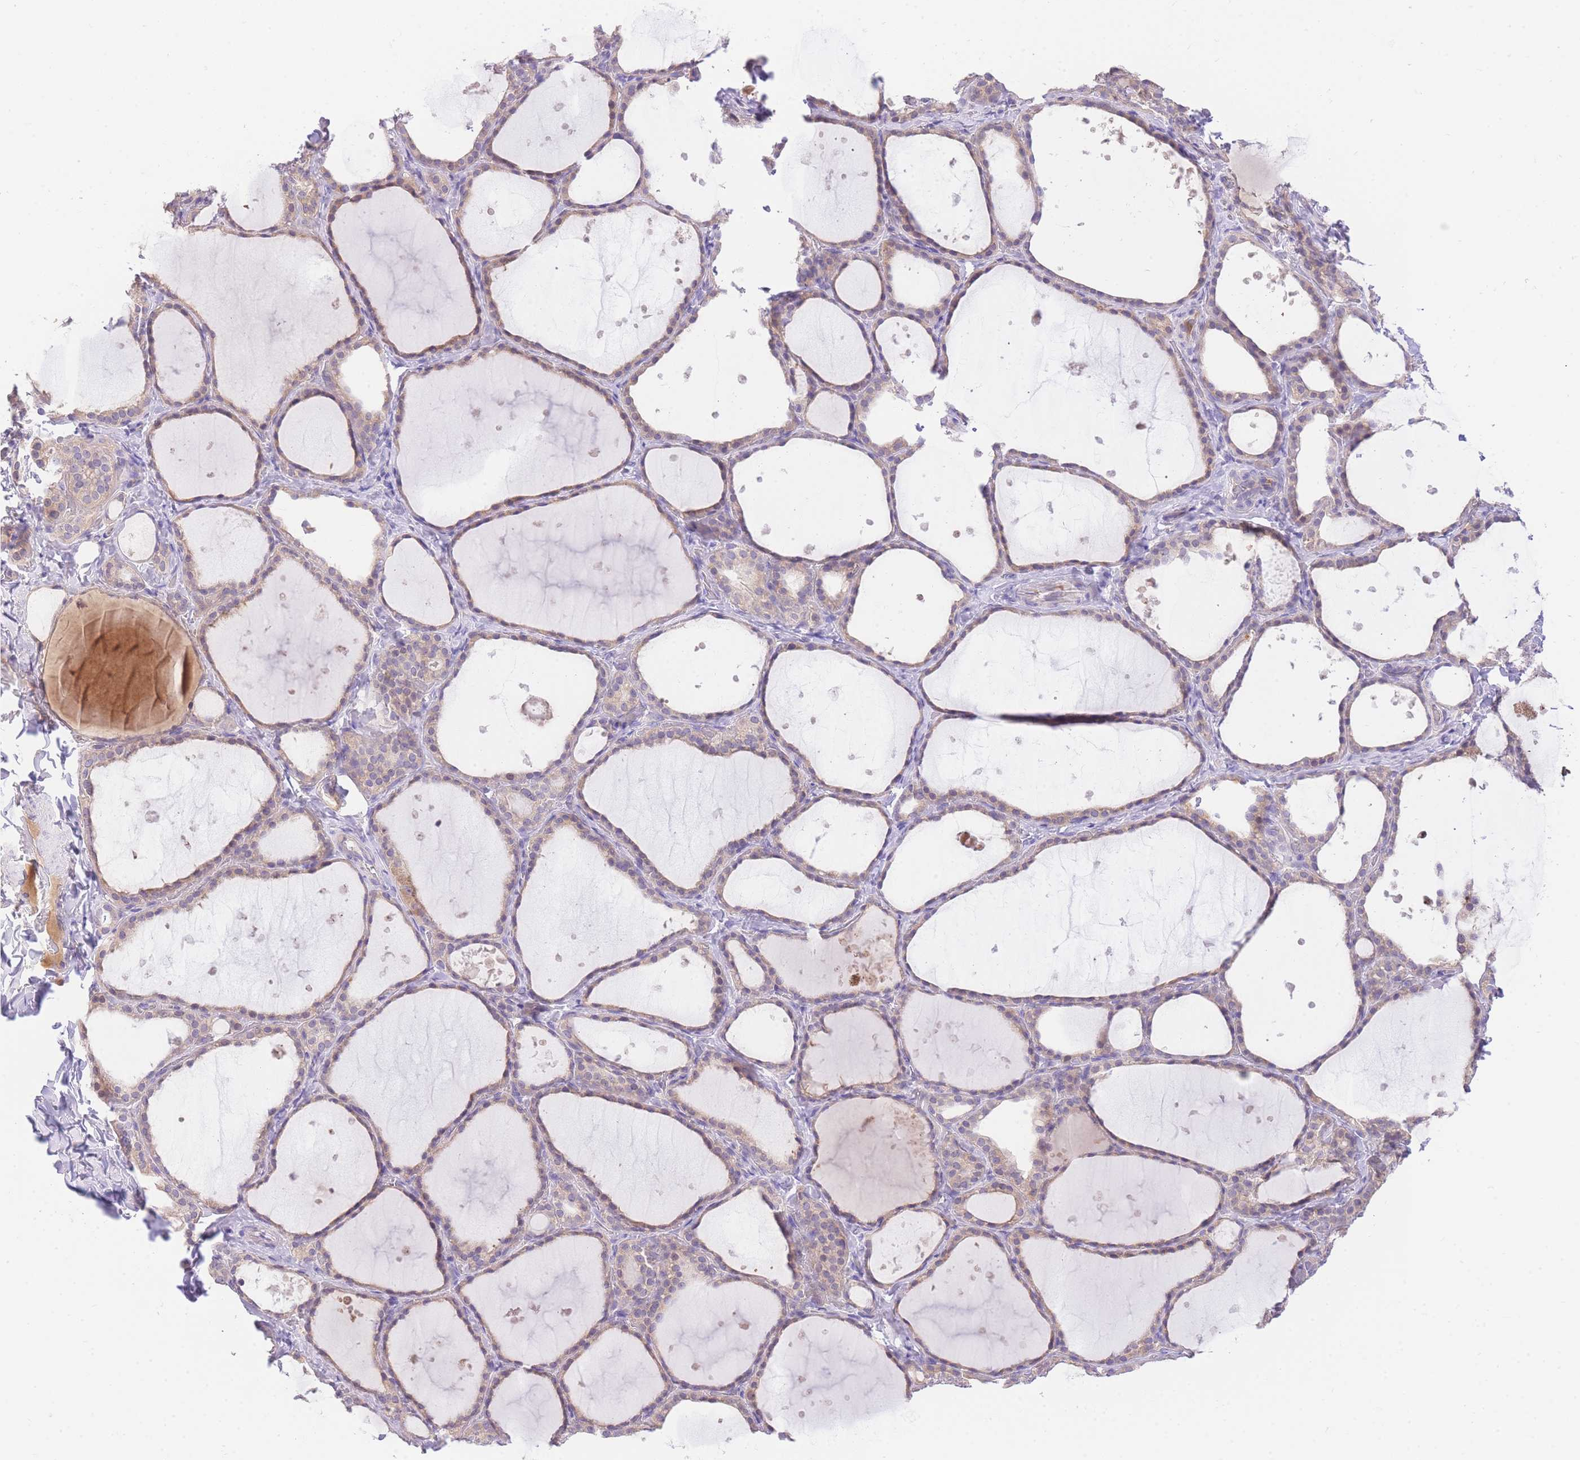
{"staining": {"intensity": "weak", "quantity": "<25%", "location": "cytoplasmic/membranous"}, "tissue": "thyroid gland", "cell_type": "Glandular cells", "image_type": "normal", "snomed": [{"axis": "morphology", "description": "Normal tissue, NOS"}, {"axis": "topography", "description": "Thyroid gland"}], "caption": "DAB (3,3'-diaminobenzidine) immunohistochemical staining of unremarkable human thyroid gland shows no significant positivity in glandular cells. Nuclei are stained in blue.", "gene": "LIPH", "patient": {"sex": "female", "age": 44}}